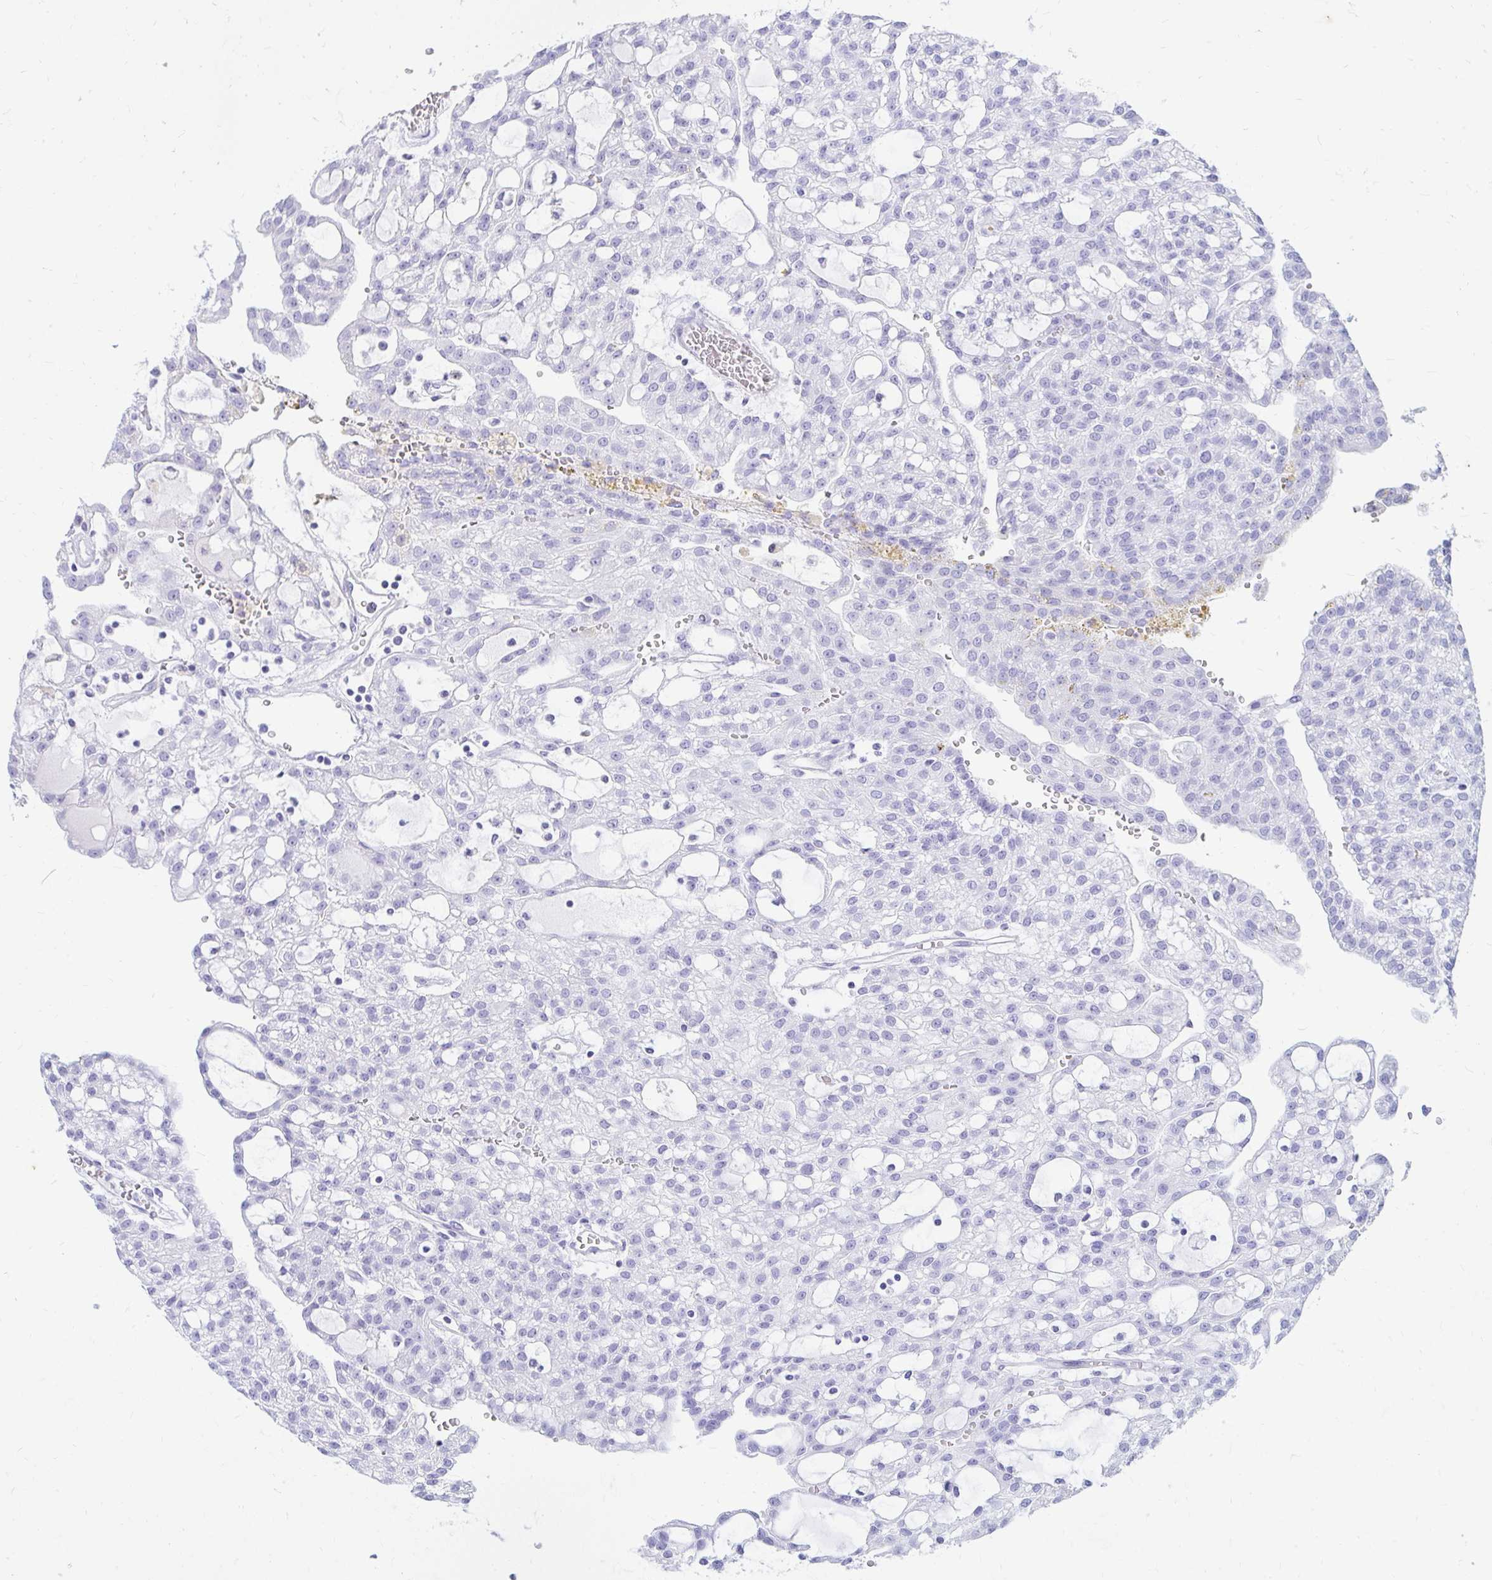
{"staining": {"intensity": "negative", "quantity": "none", "location": "none"}, "tissue": "renal cancer", "cell_type": "Tumor cells", "image_type": "cancer", "snomed": [{"axis": "morphology", "description": "Adenocarcinoma, NOS"}, {"axis": "topography", "description": "Kidney"}], "caption": "The photomicrograph displays no significant expression in tumor cells of renal cancer.", "gene": "NANOGNB", "patient": {"sex": "male", "age": 63}}